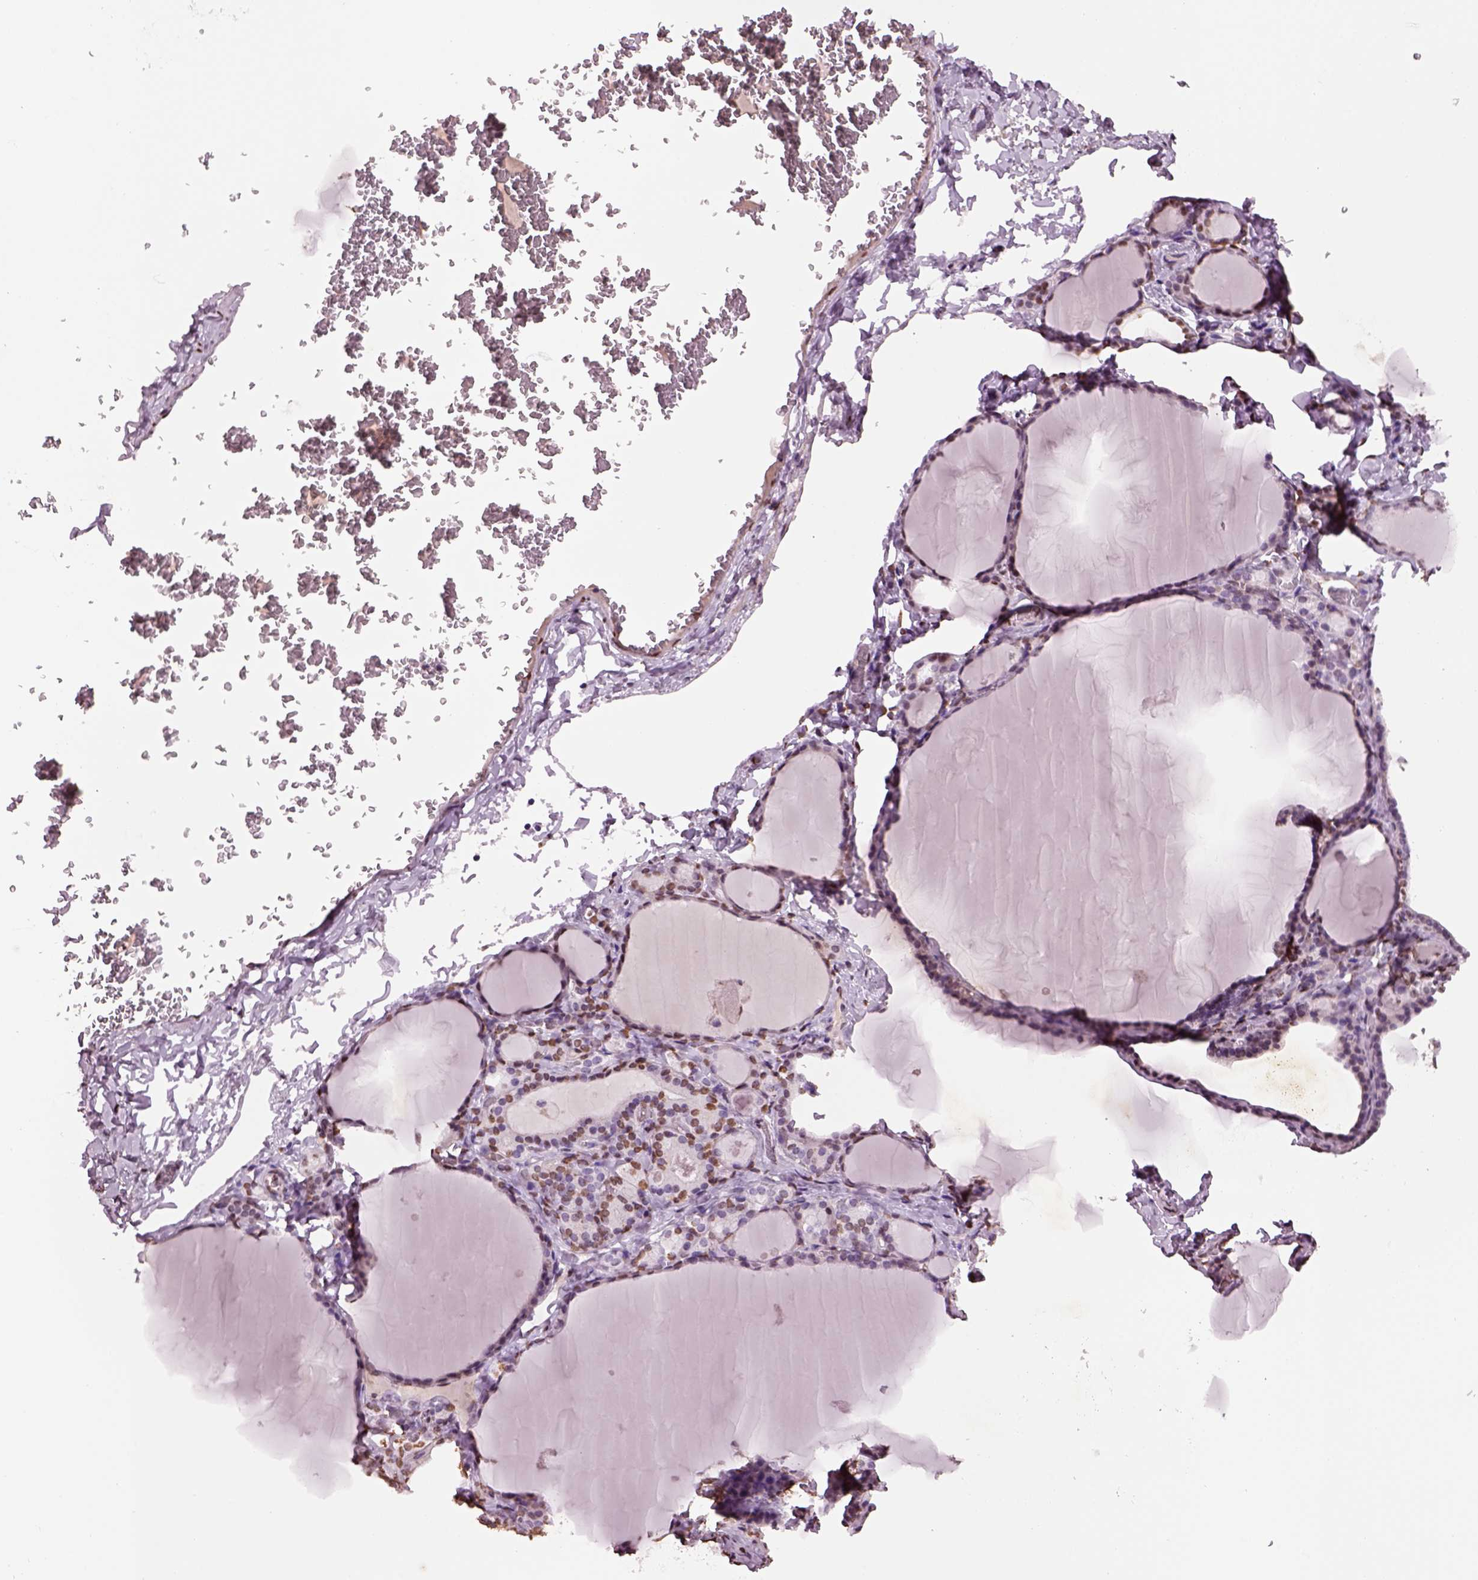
{"staining": {"intensity": "moderate", "quantity": "25%-75%", "location": "nuclear"}, "tissue": "thyroid gland", "cell_type": "Glandular cells", "image_type": "normal", "snomed": [{"axis": "morphology", "description": "Normal tissue, NOS"}, {"axis": "morphology", "description": "Hyperplasia, NOS"}, {"axis": "topography", "description": "Thyroid gland"}], "caption": "The micrograph reveals a brown stain indicating the presence of a protein in the nuclear of glandular cells in thyroid gland. (IHC, brightfield microscopy, high magnification).", "gene": "DDX3X", "patient": {"sex": "female", "age": 27}}